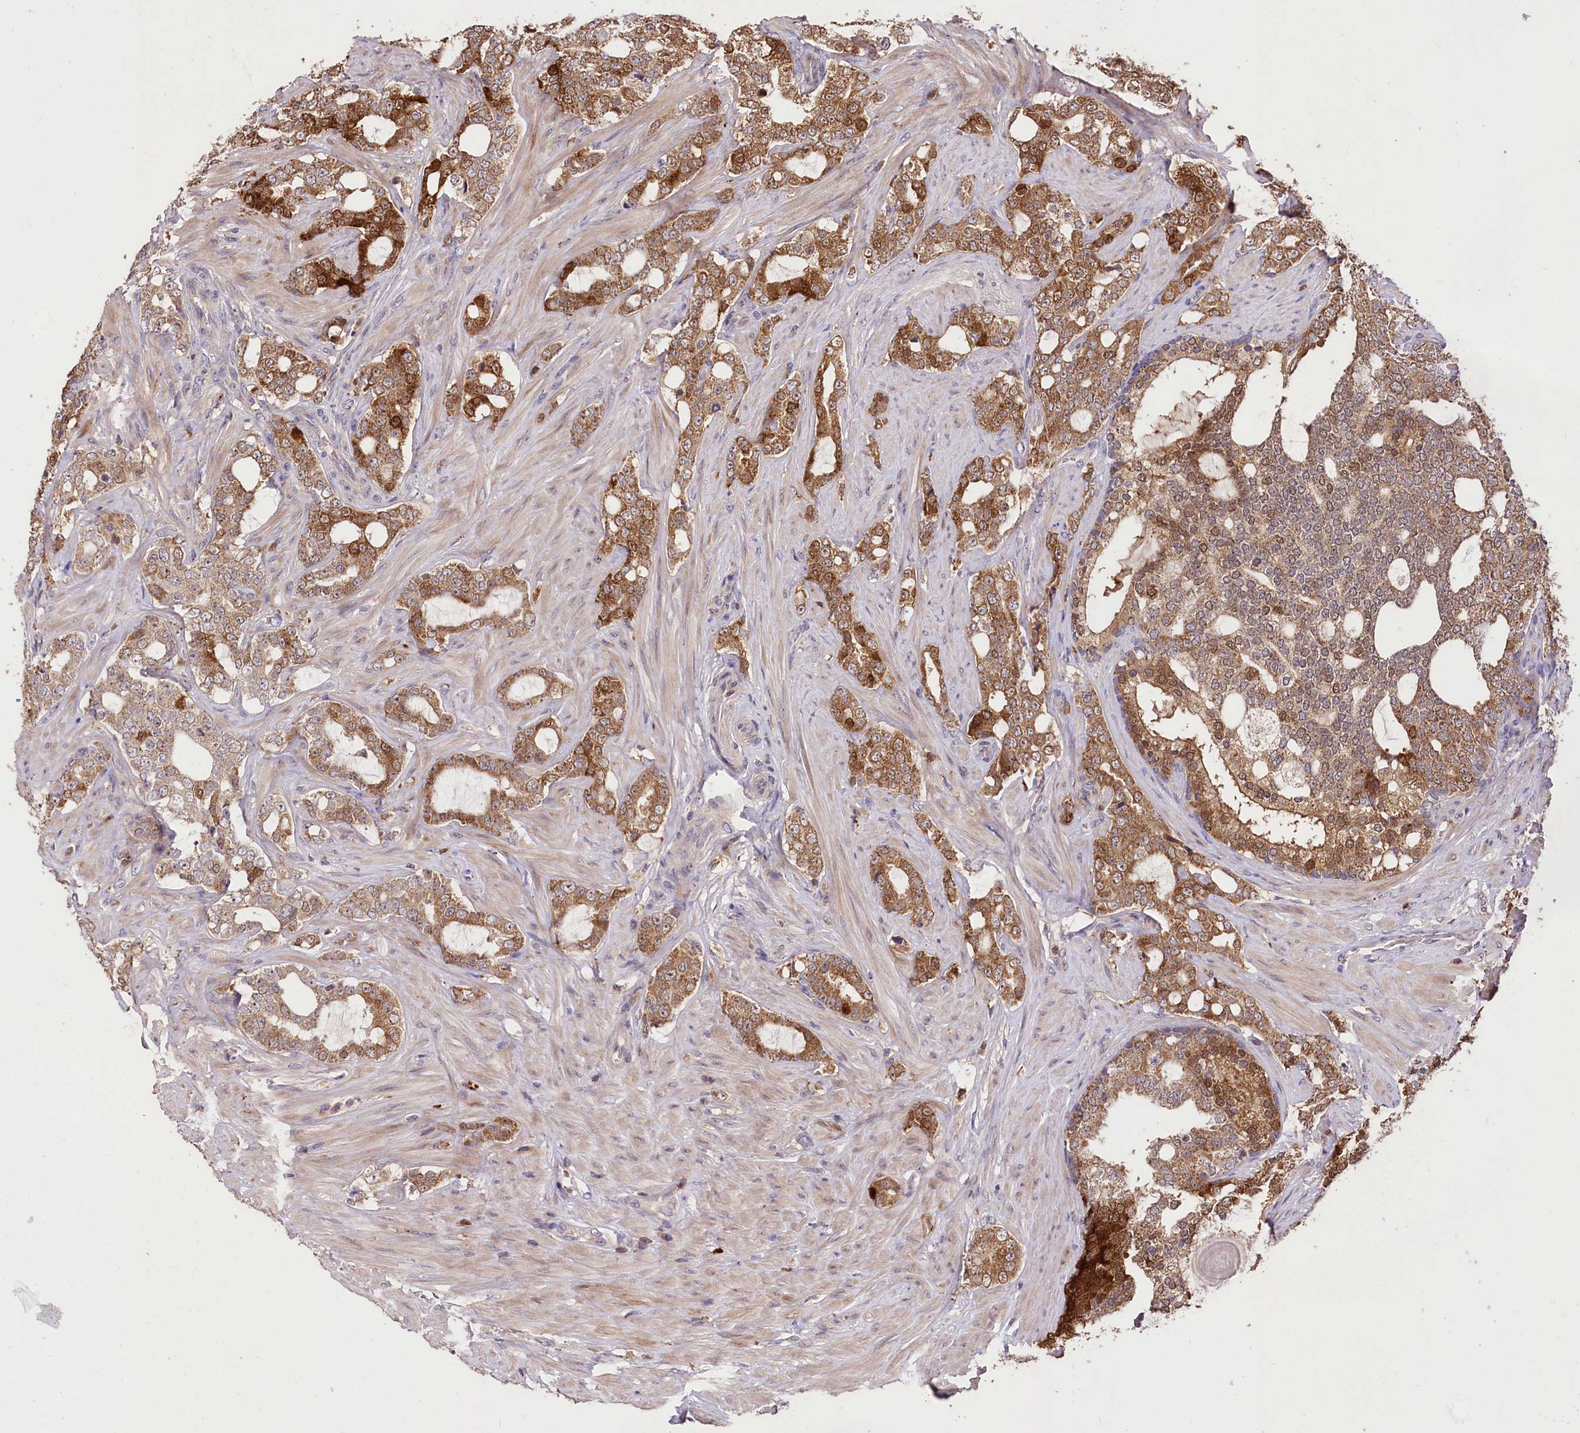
{"staining": {"intensity": "moderate", "quantity": ">75%", "location": "cytoplasmic/membranous,nuclear"}, "tissue": "prostate cancer", "cell_type": "Tumor cells", "image_type": "cancer", "snomed": [{"axis": "morphology", "description": "Adenocarcinoma, High grade"}, {"axis": "topography", "description": "Prostate"}], "caption": "Prostate adenocarcinoma (high-grade) stained with a protein marker reveals moderate staining in tumor cells.", "gene": "SERGEF", "patient": {"sex": "male", "age": 64}}